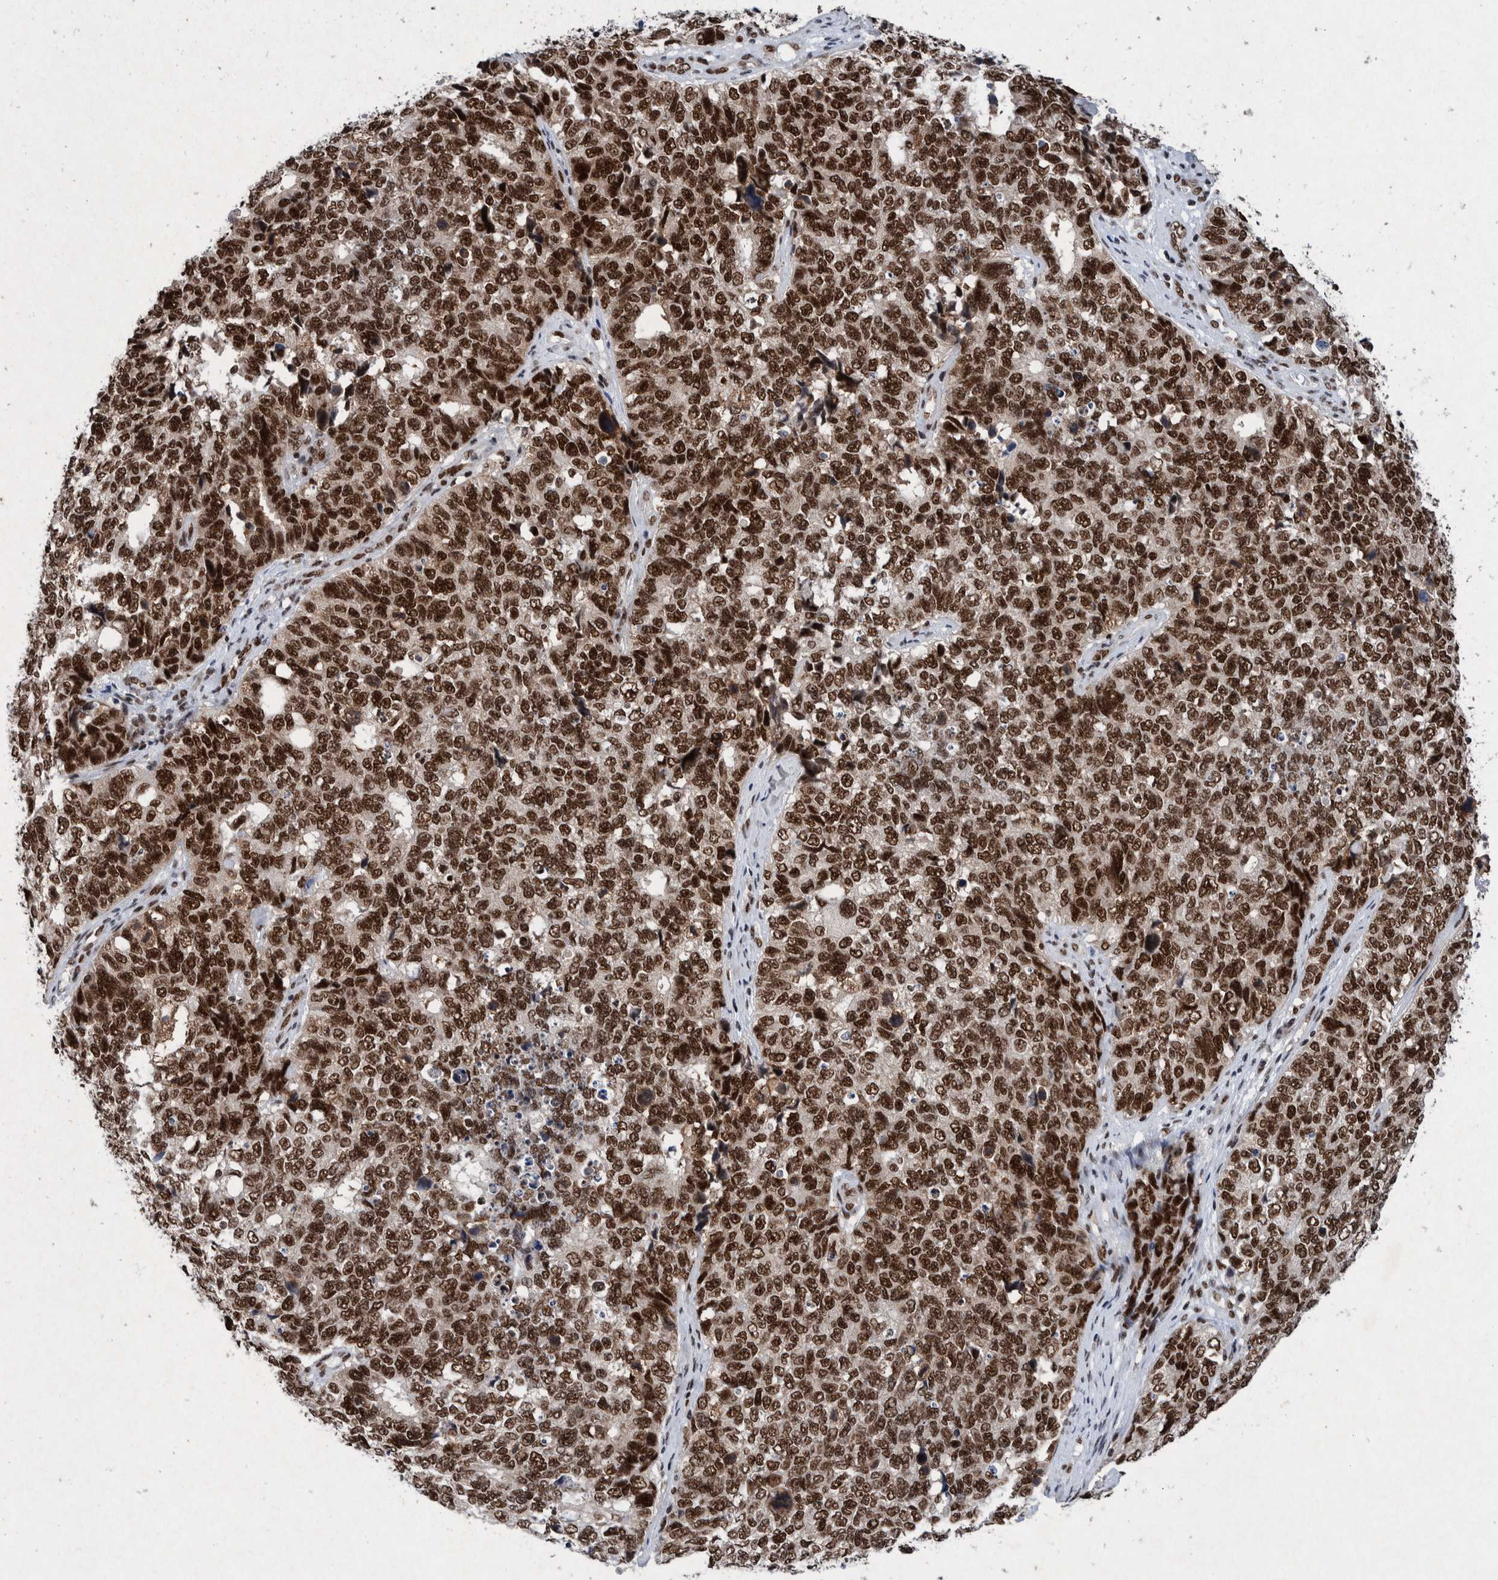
{"staining": {"intensity": "strong", "quantity": ">75%", "location": "nuclear"}, "tissue": "cervical cancer", "cell_type": "Tumor cells", "image_type": "cancer", "snomed": [{"axis": "morphology", "description": "Squamous cell carcinoma, NOS"}, {"axis": "topography", "description": "Cervix"}], "caption": "A micrograph showing strong nuclear positivity in approximately >75% of tumor cells in cervical cancer, as visualized by brown immunohistochemical staining.", "gene": "TAF10", "patient": {"sex": "female", "age": 63}}